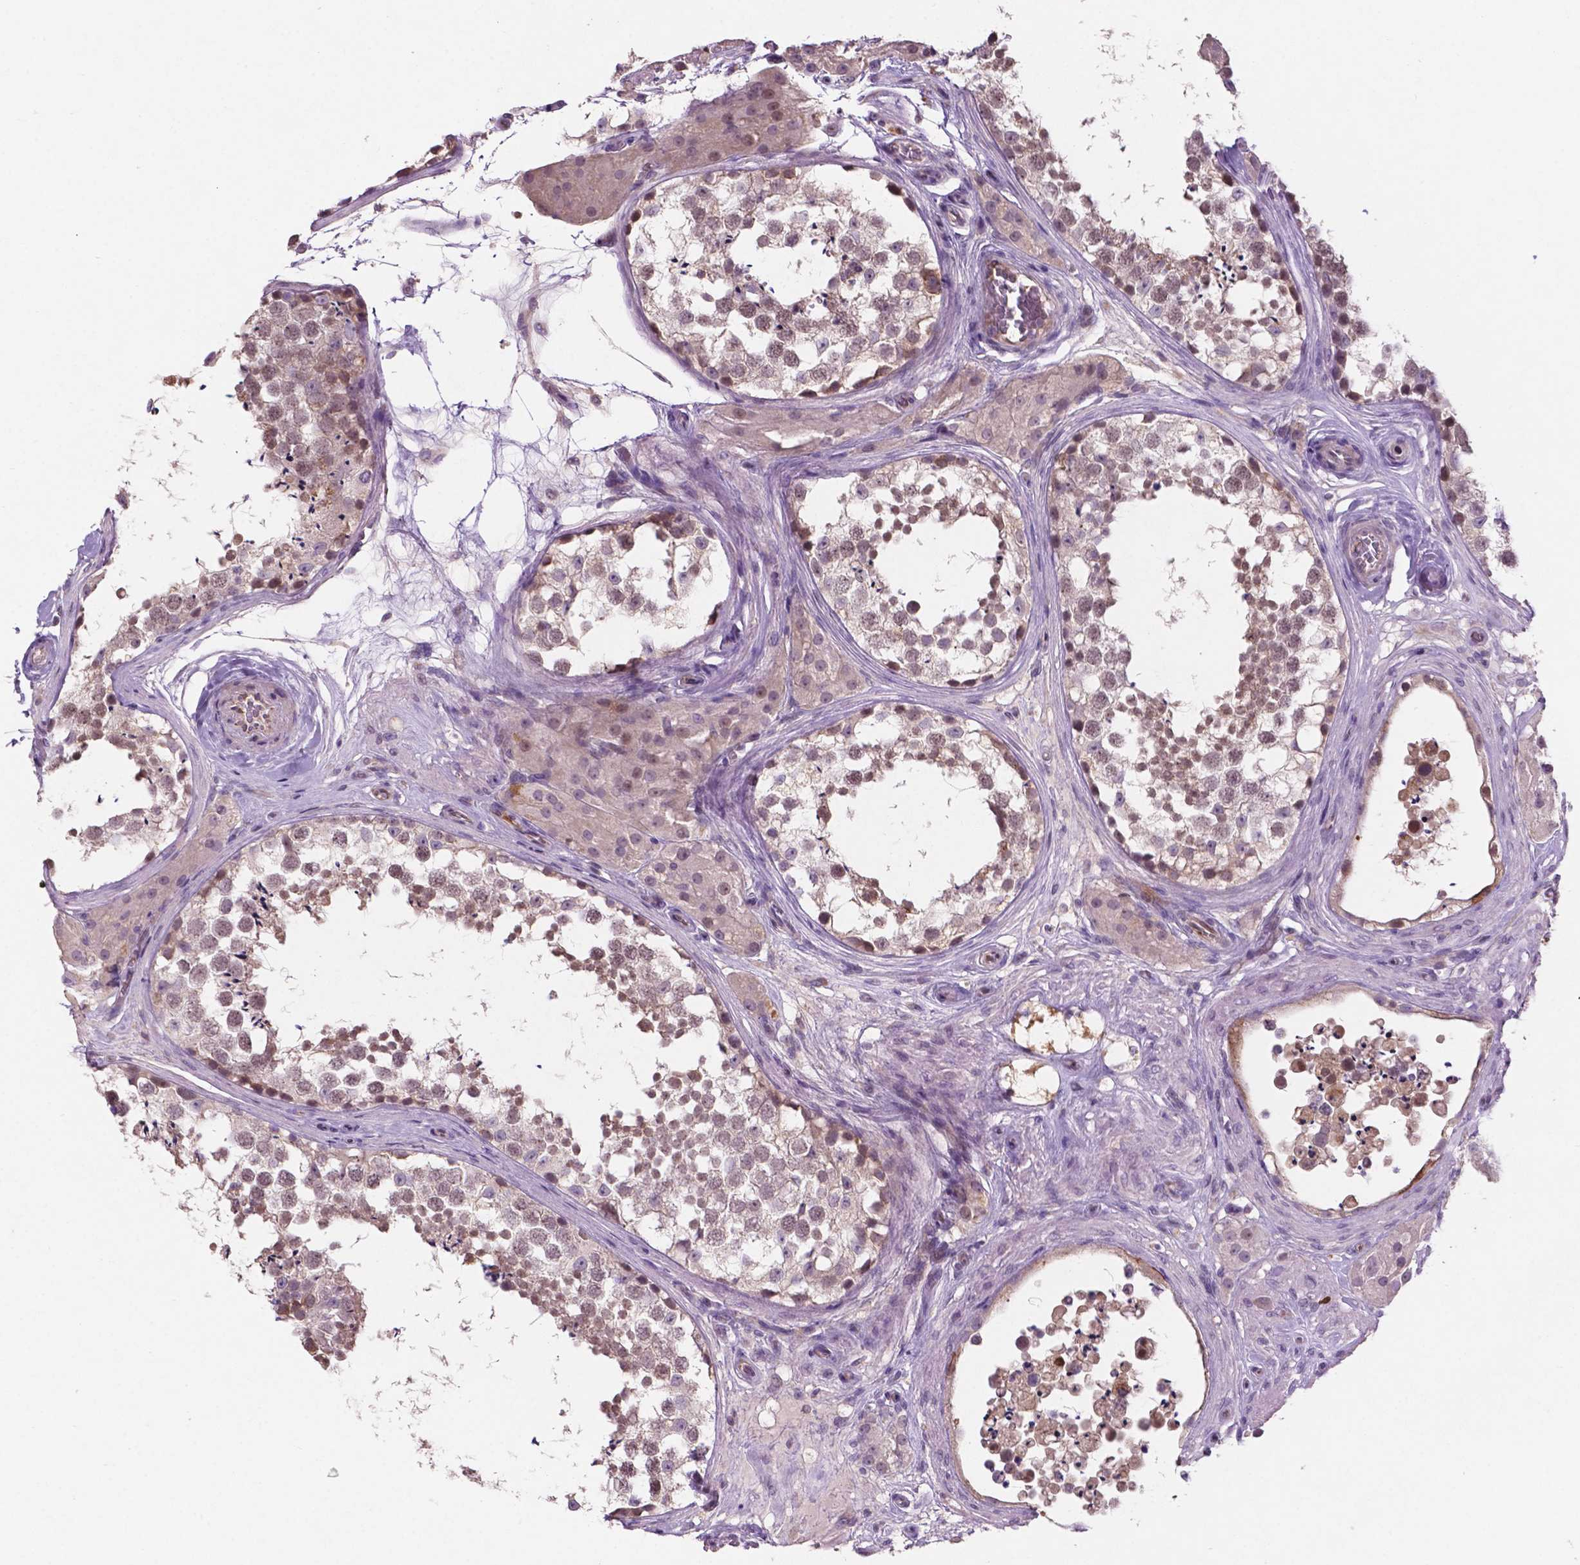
{"staining": {"intensity": "weak", "quantity": "25%-75%", "location": "nuclear"}, "tissue": "testis", "cell_type": "Cells in seminiferous ducts", "image_type": "normal", "snomed": [{"axis": "morphology", "description": "Normal tissue, NOS"}, {"axis": "morphology", "description": "Seminoma, NOS"}, {"axis": "topography", "description": "Testis"}], "caption": "Immunohistochemical staining of benign human testis demonstrates weak nuclear protein positivity in about 25%-75% of cells in seminiferous ducts.", "gene": "ARL5C", "patient": {"sex": "male", "age": 65}}